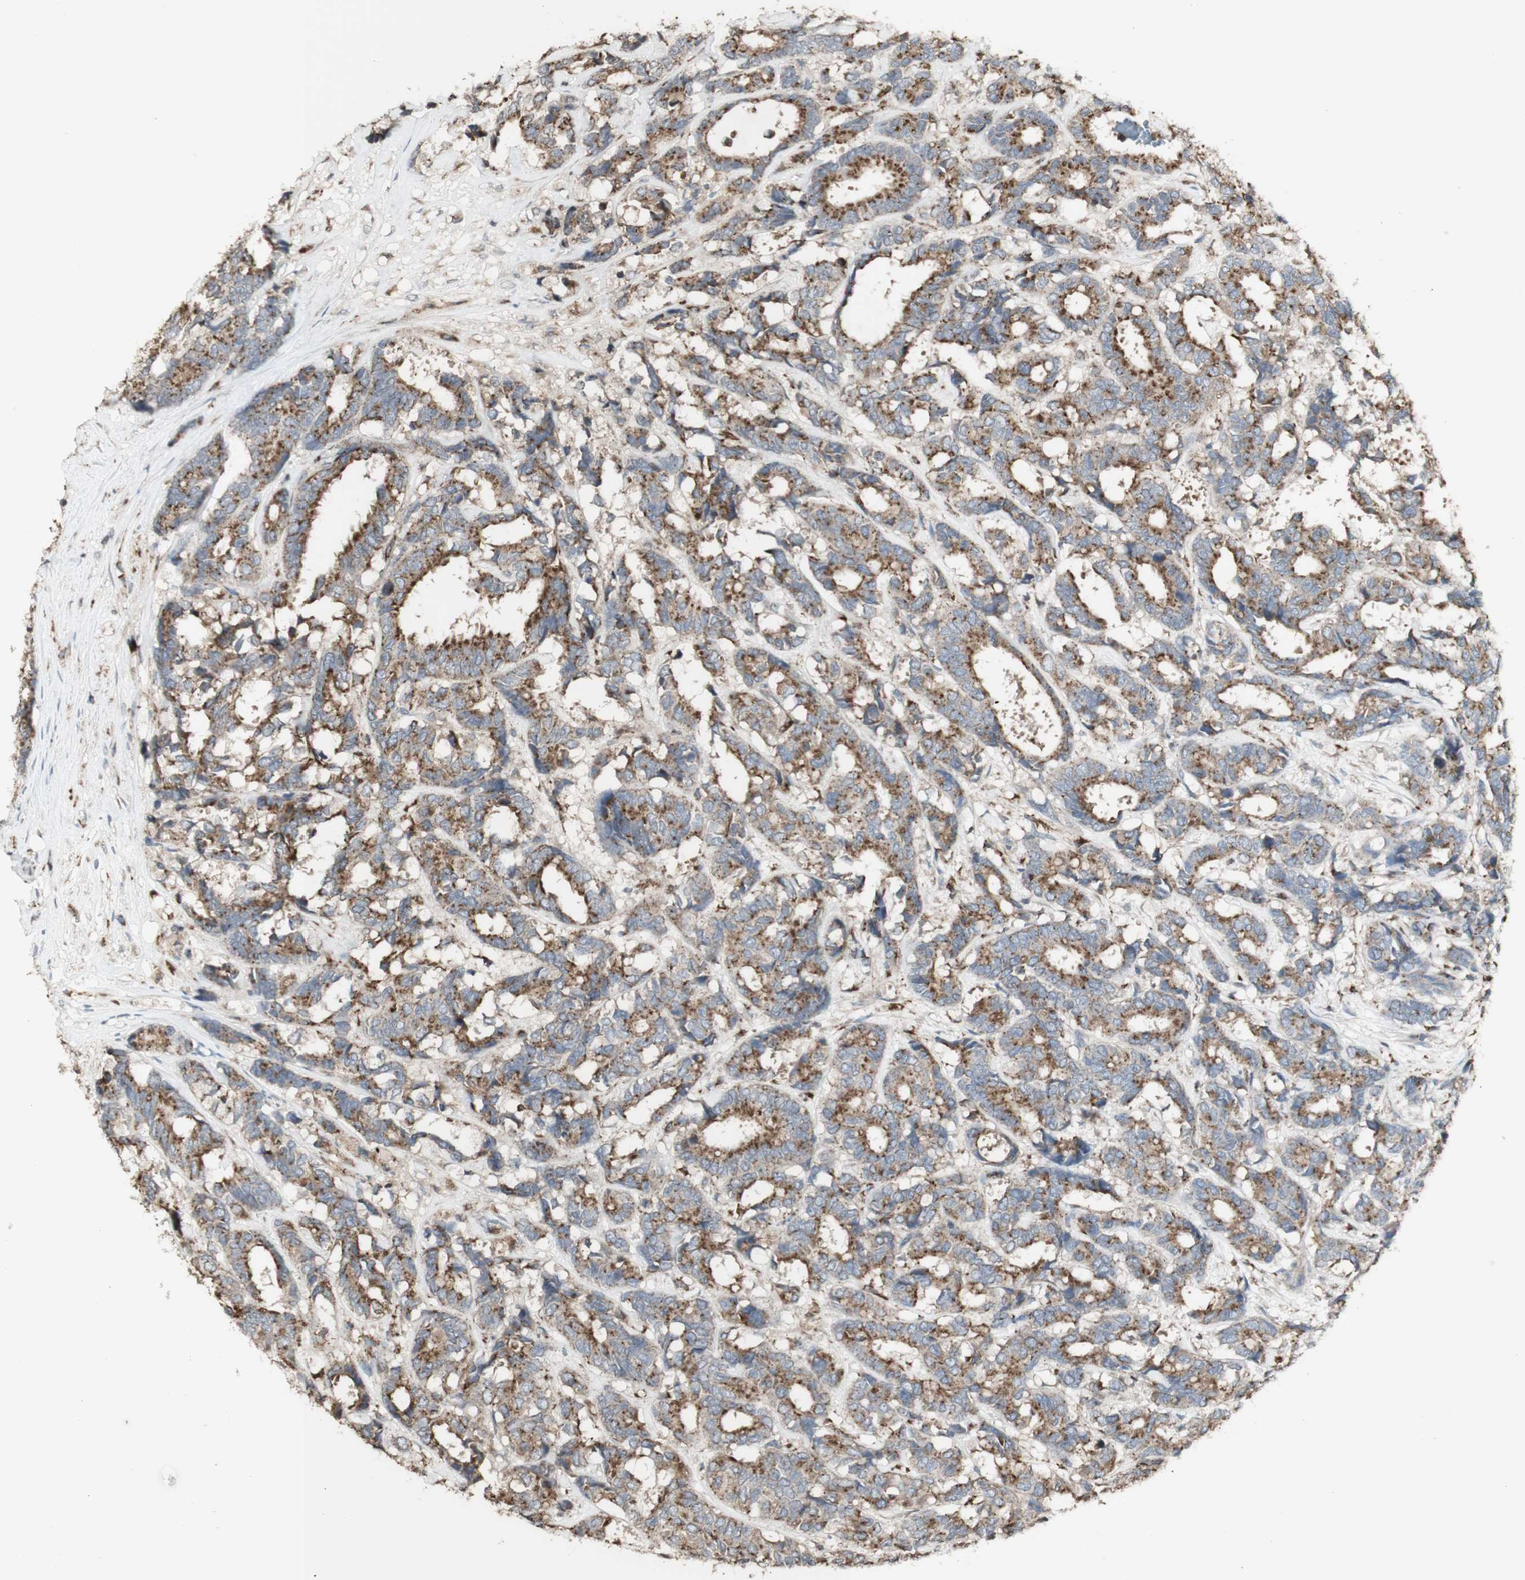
{"staining": {"intensity": "moderate", "quantity": ">75%", "location": "cytoplasmic/membranous"}, "tissue": "breast cancer", "cell_type": "Tumor cells", "image_type": "cancer", "snomed": [{"axis": "morphology", "description": "Duct carcinoma"}, {"axis": "topography", "description": "Breast"}], "caption": "This is a photomicrograph of immunohistochemistry staining of breast cancer (infiltrating ductal carcinoma), which shows moderate positivity in the cytoplasmic/membranous of tumor cells.", "gene": "ATP6V1E1", "patient": {"sex": "female", "age": 87}}